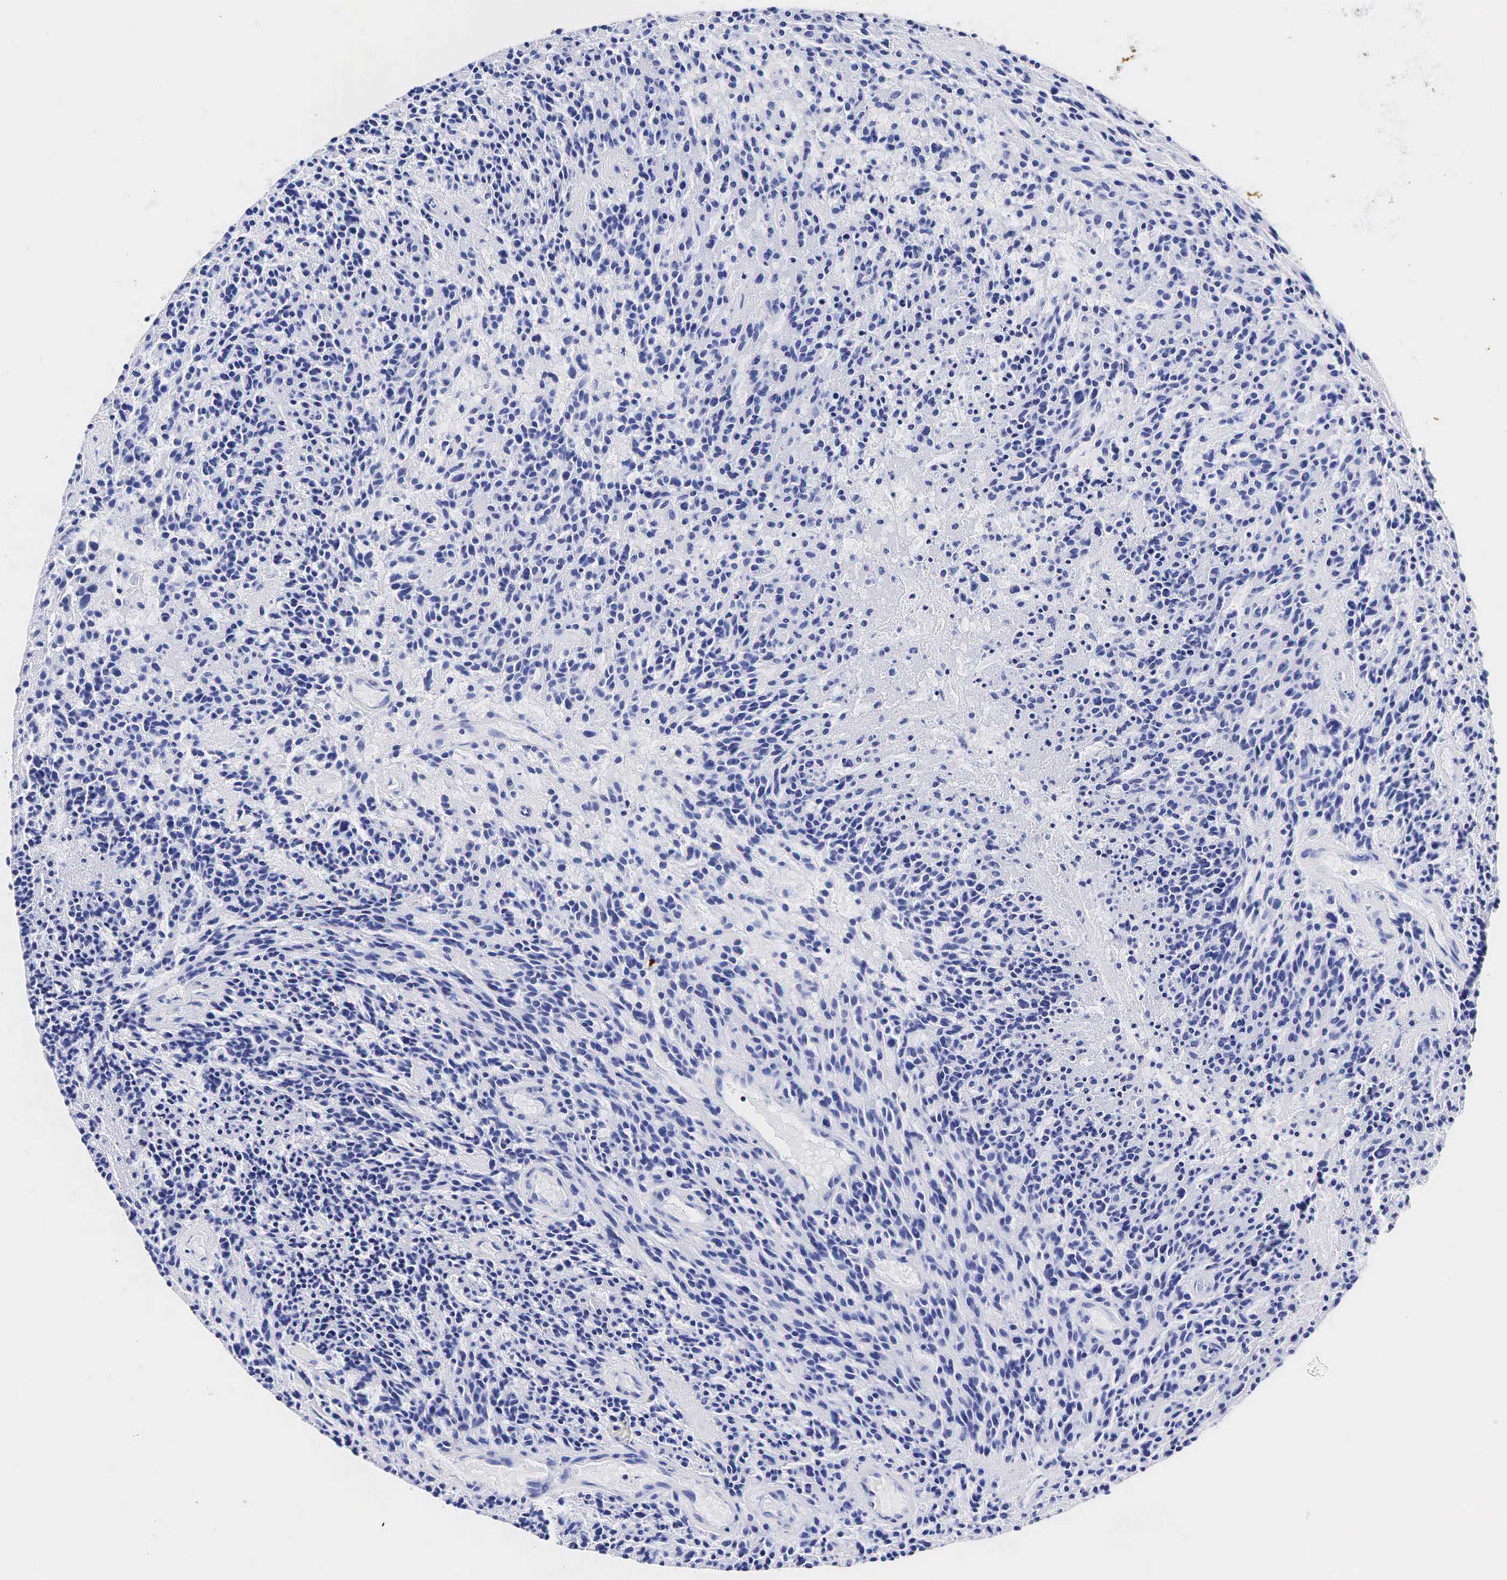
{"staining": {"intensity": "negative", "quantity": "none", "location": "none"}, "tissue": "glioma", "cell_type": "Tumor cells", "image_type": "cancer", "snomed": [{"axis": "morphology", "description": "Glioma, malignant, High grade"}, {"axis": "topography", "description": "Brain"}], "caption": "Malignant high-grade glioma was stained to show a protein in brown. There is no significant staining in tumor cells.", "gene": "TG", "patient": {"sex": "female", "age": 13}}